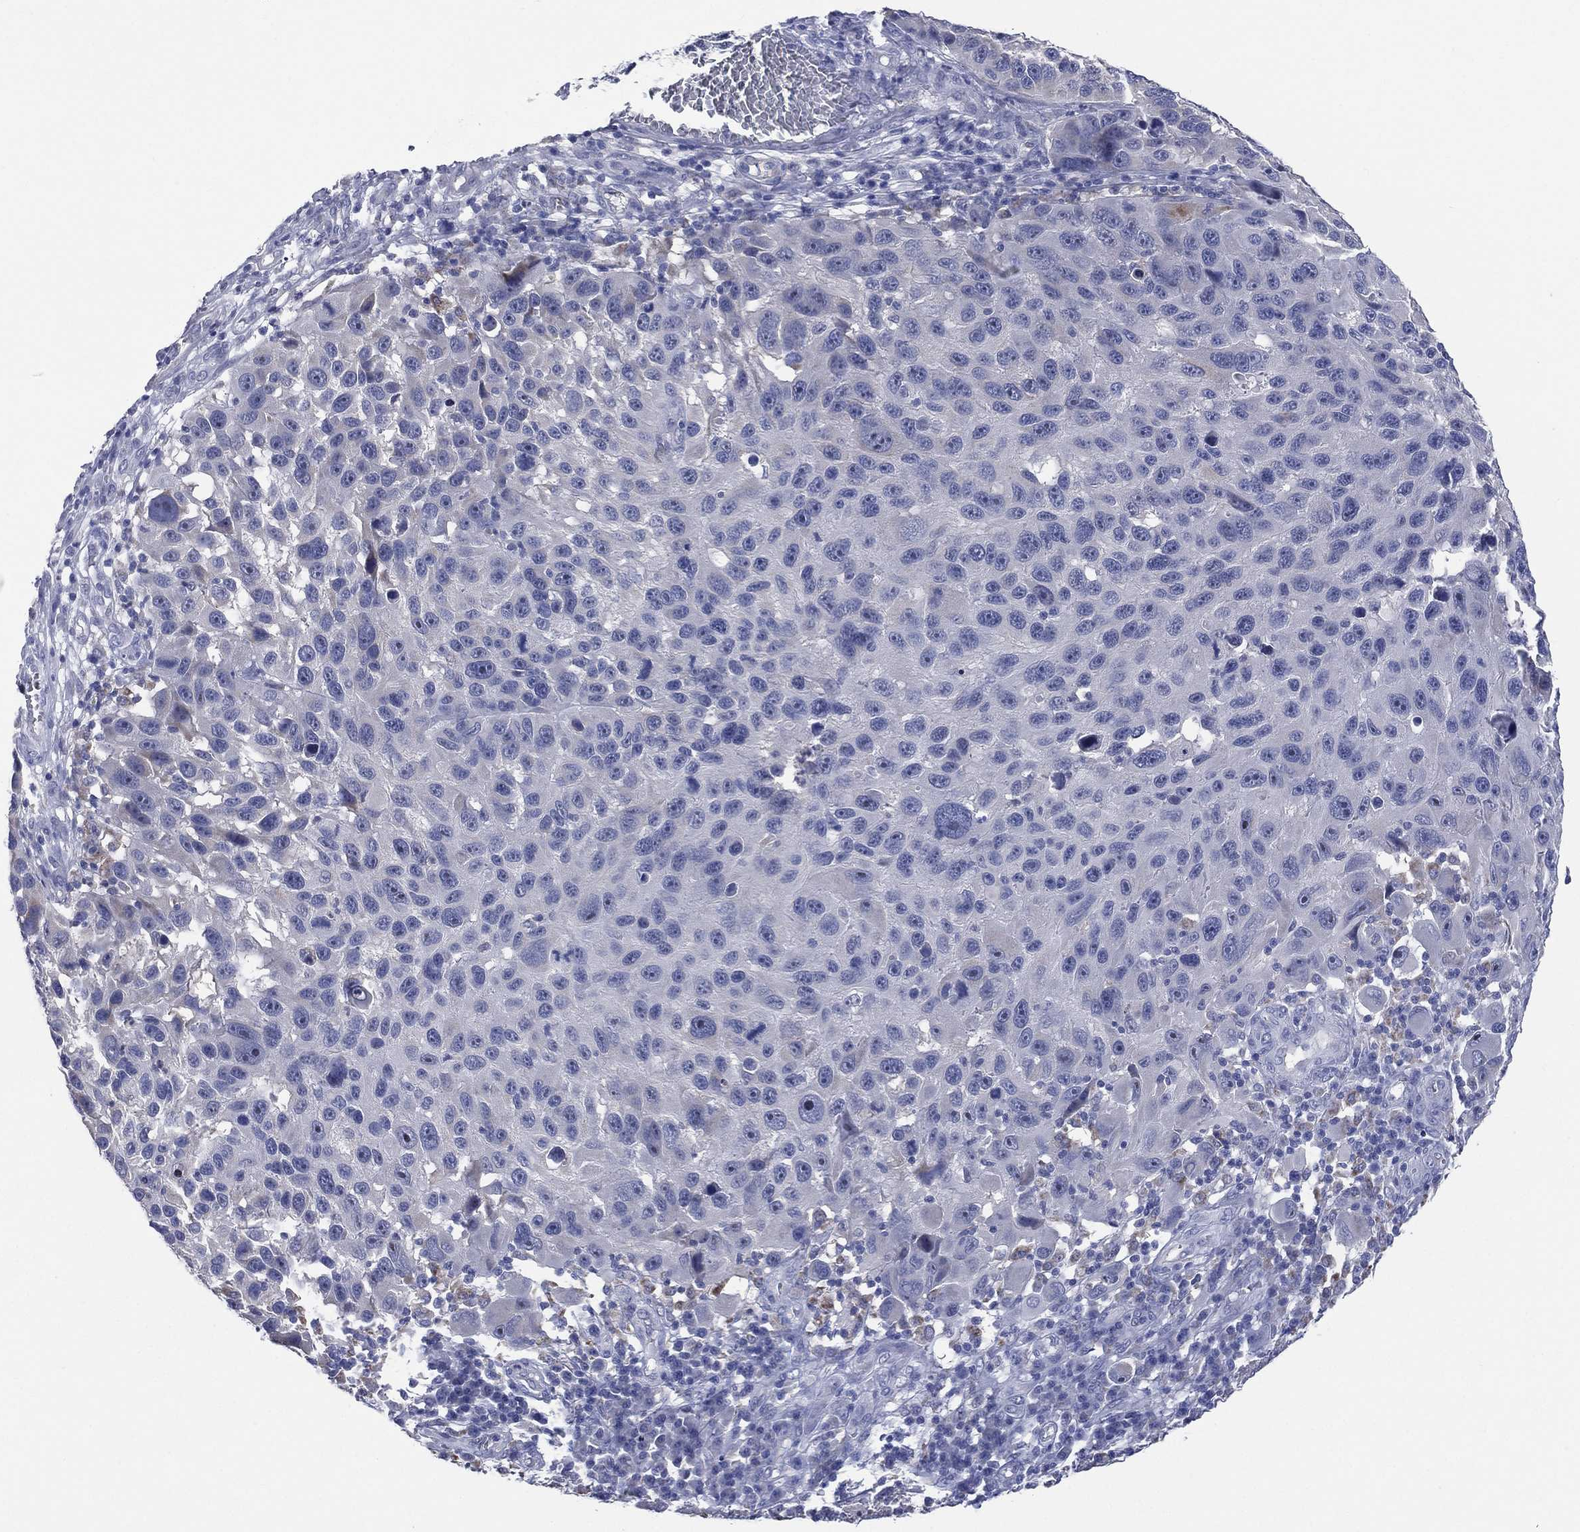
{"staining": {"intensity": "negative", "quantity": "none", "location": "none"}, "tissue": "melanoma", "cell_type": "Tumor cells", "image_type": "cancer", "snomed": [{"axis": "morphology", "description": "Malignant melanoma, NOS"}, {"axis": "topography", "description": "Skin"}], "caption": "Melanoma was stained to show a protein in brown. There is no significant staining in tumor cells. Brightfield microscopy of immunohistochemistry (IHC) stained with DAB (3,3'-diaminobenzidine) (brown) and hematoxylin (blue), captured at high magnification.", "gene": "AKAP3", "patient": {"sex": "male", "age": 53}}